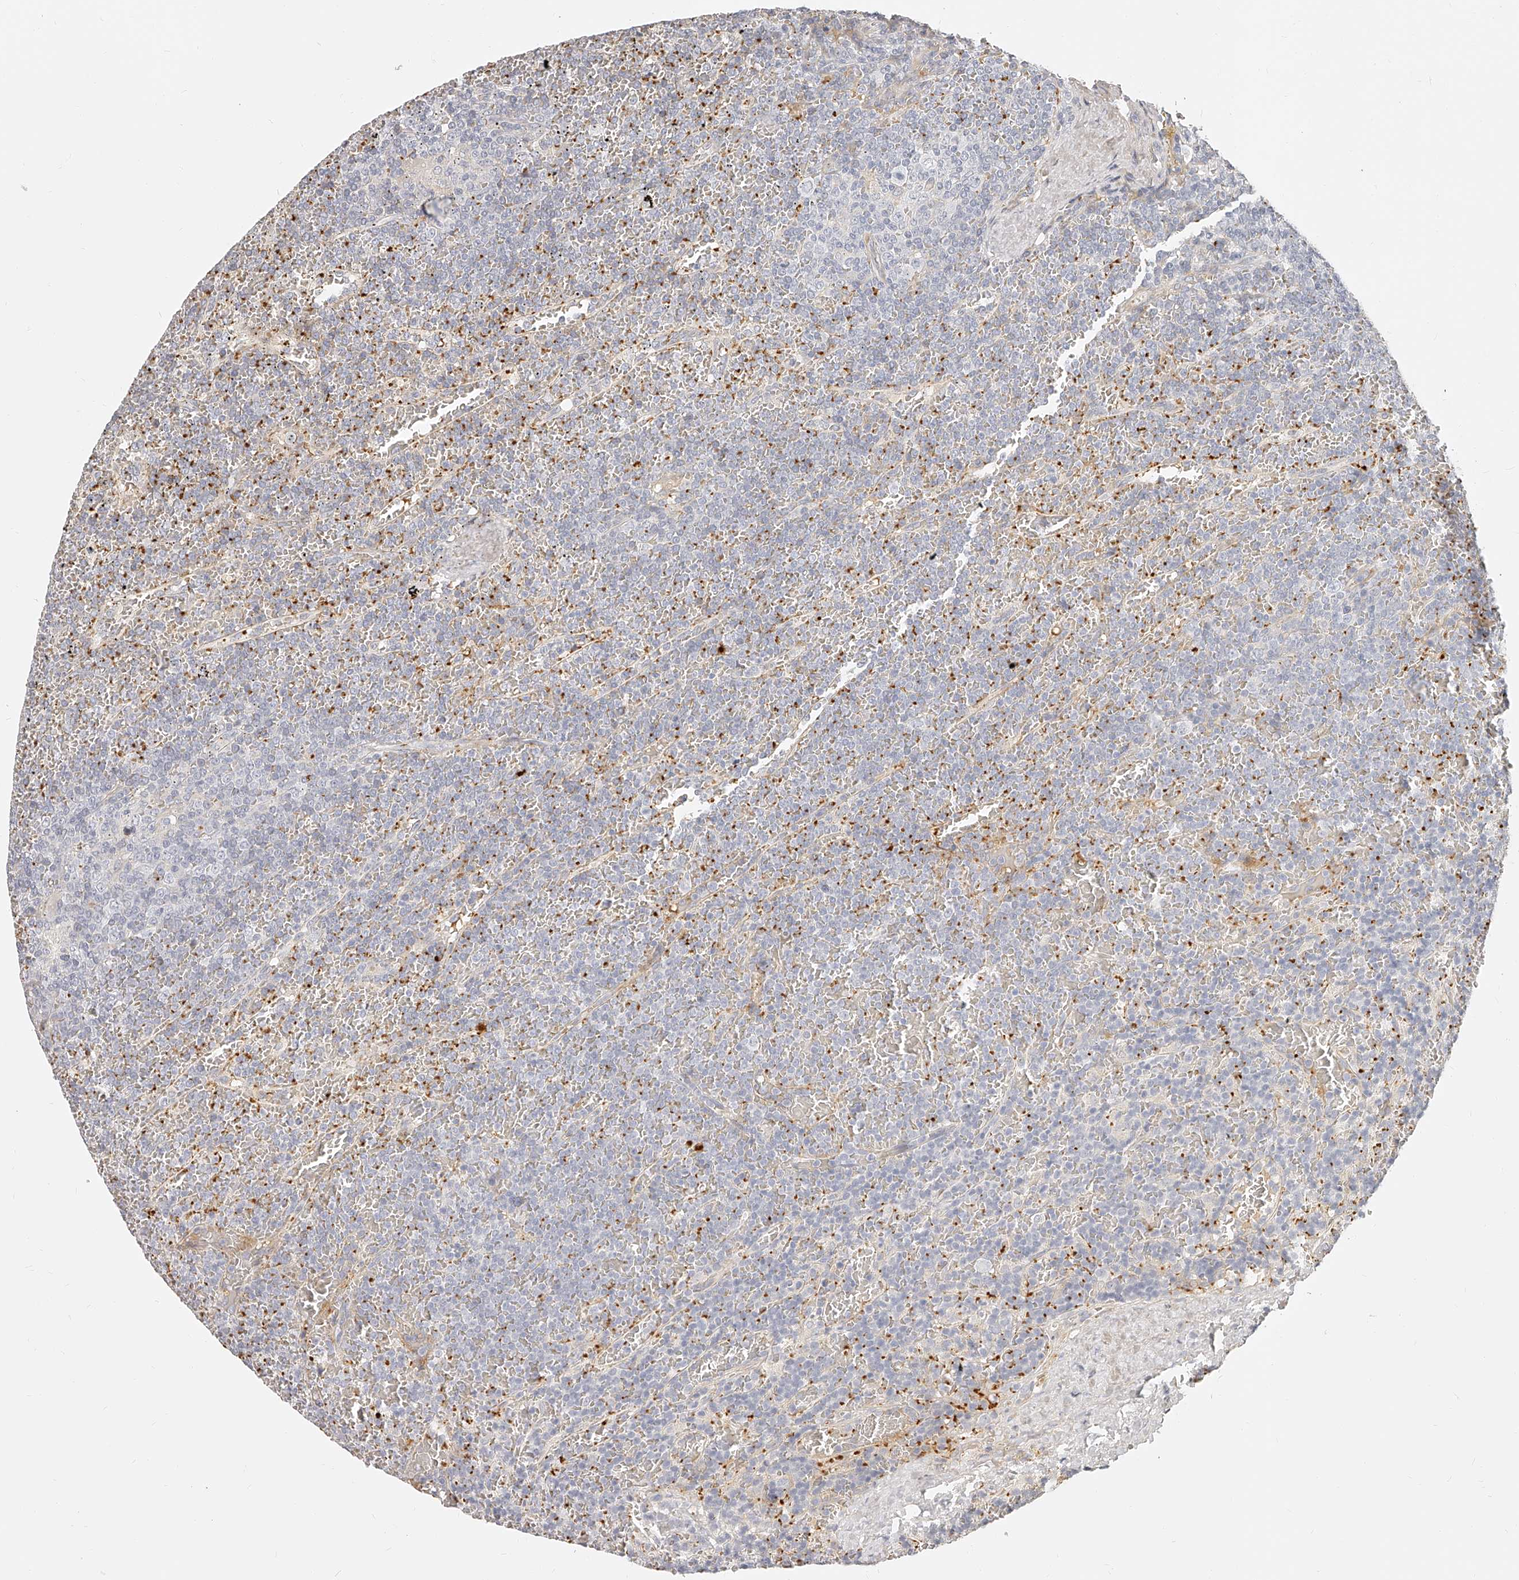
{"staining": {"intensity": "negative", "quantity": "none", "location": "none"}, "tissue": "lymphoma", "cell_type": "Tumor cells", "image_type": "cancer", "snomed": [{"axis": "morphology", "description": "Malignant lymphoma, non-Hodgkin's type, Low grade"}, {"axis": "topography", "description": "Spleen"}], "caption": "Immunohistochemical staining of low-grade malignant lymphoma, non-Hodgkin's type exhibits no significant staining in tumor cells.", "gene": "ITGB3", "patient": {"sex": "female", "age": 19}}